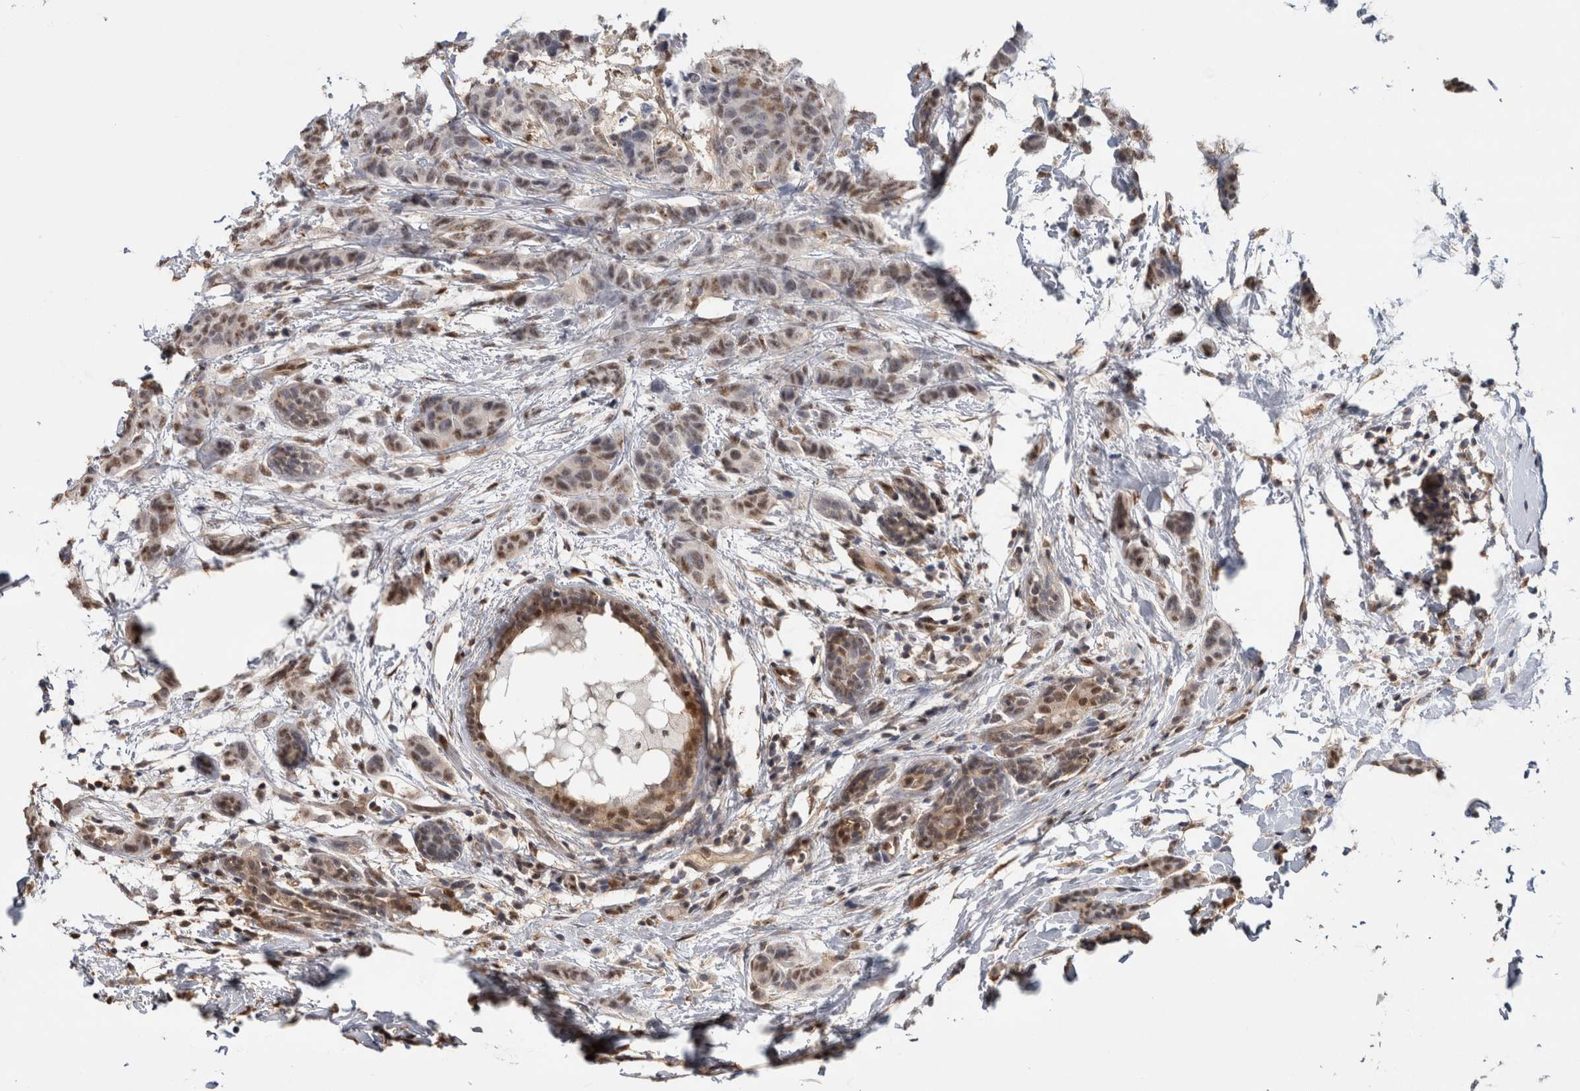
{"staining": {"intensity": "weak", "quantity": ">75%", "location": "nuclear"}, "tissue": "breast cancer", "cell_type": "Tumor cells", "image_type": "cancer", "snomed": [{"axis": "morphology", "description": "Normal tissue, NOS"}, {"axis": "morphology", "description": "Duct carcinoma"}, {"axis": "topography", "description": "Breast"}], "caption": "An image of breast intraductal carcinoma stained for a protein demonstrates weak nuclear brown staining in tumor cells.", "gene": "RPS6KA2", "patient": {"sex": "female", "age": 40}}